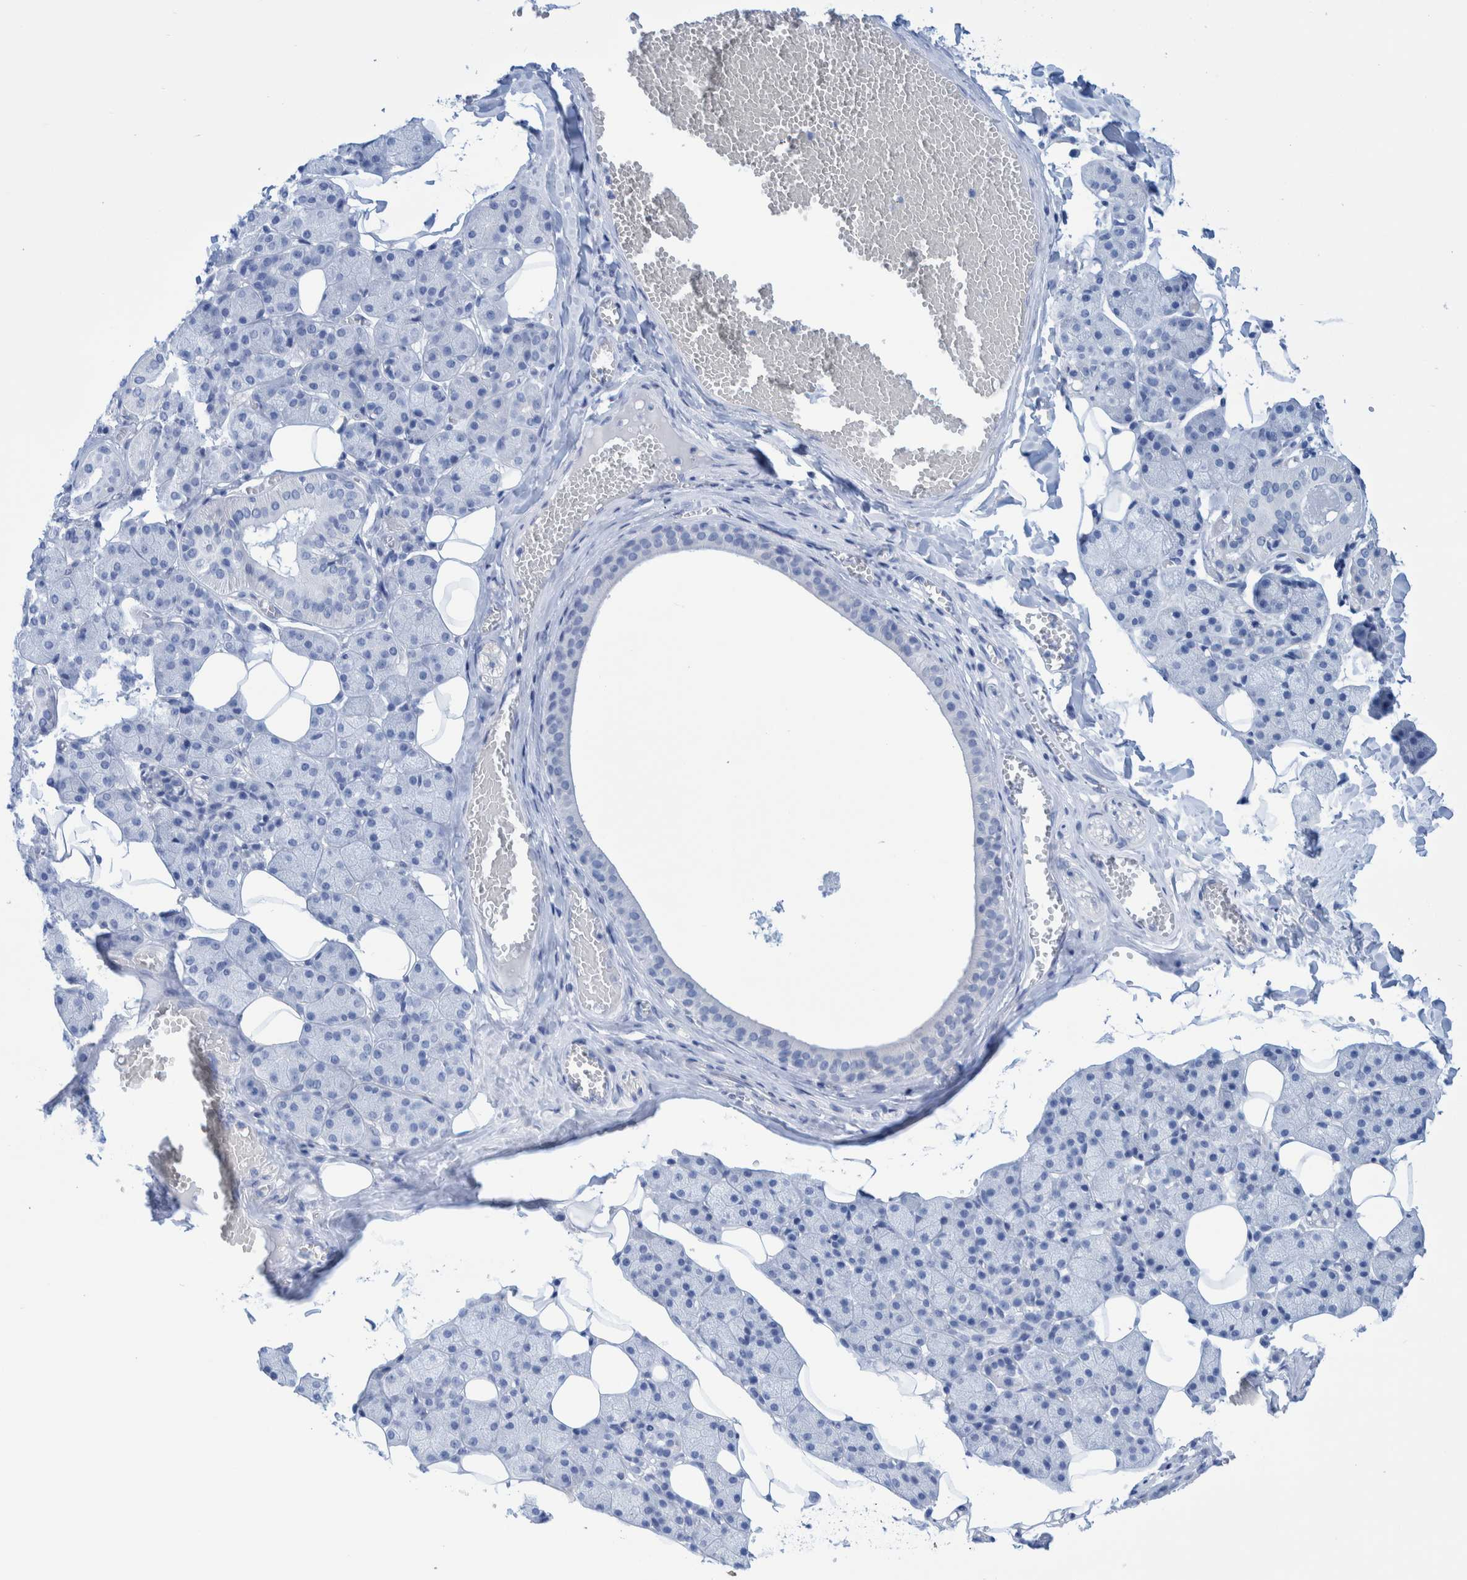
{"staining": {"intensity": "negative", "quantity": "none", "location": "none"}, "tissue": "salivary gland", "cell_type": "Glandular cells", "image_type": "normal", "snomed": [{"axis": "morphology", "description": "Normal tissue, NOS"}, {"axis": "topography", "description": "Salivary gland"}], "caption": "Photomicrograph shows no protein staining in glandular cells of benign salivary gland. Nuclei are stained in blue.", "gene": "PERP", "patient": {"sex": "female", "age": 33}}